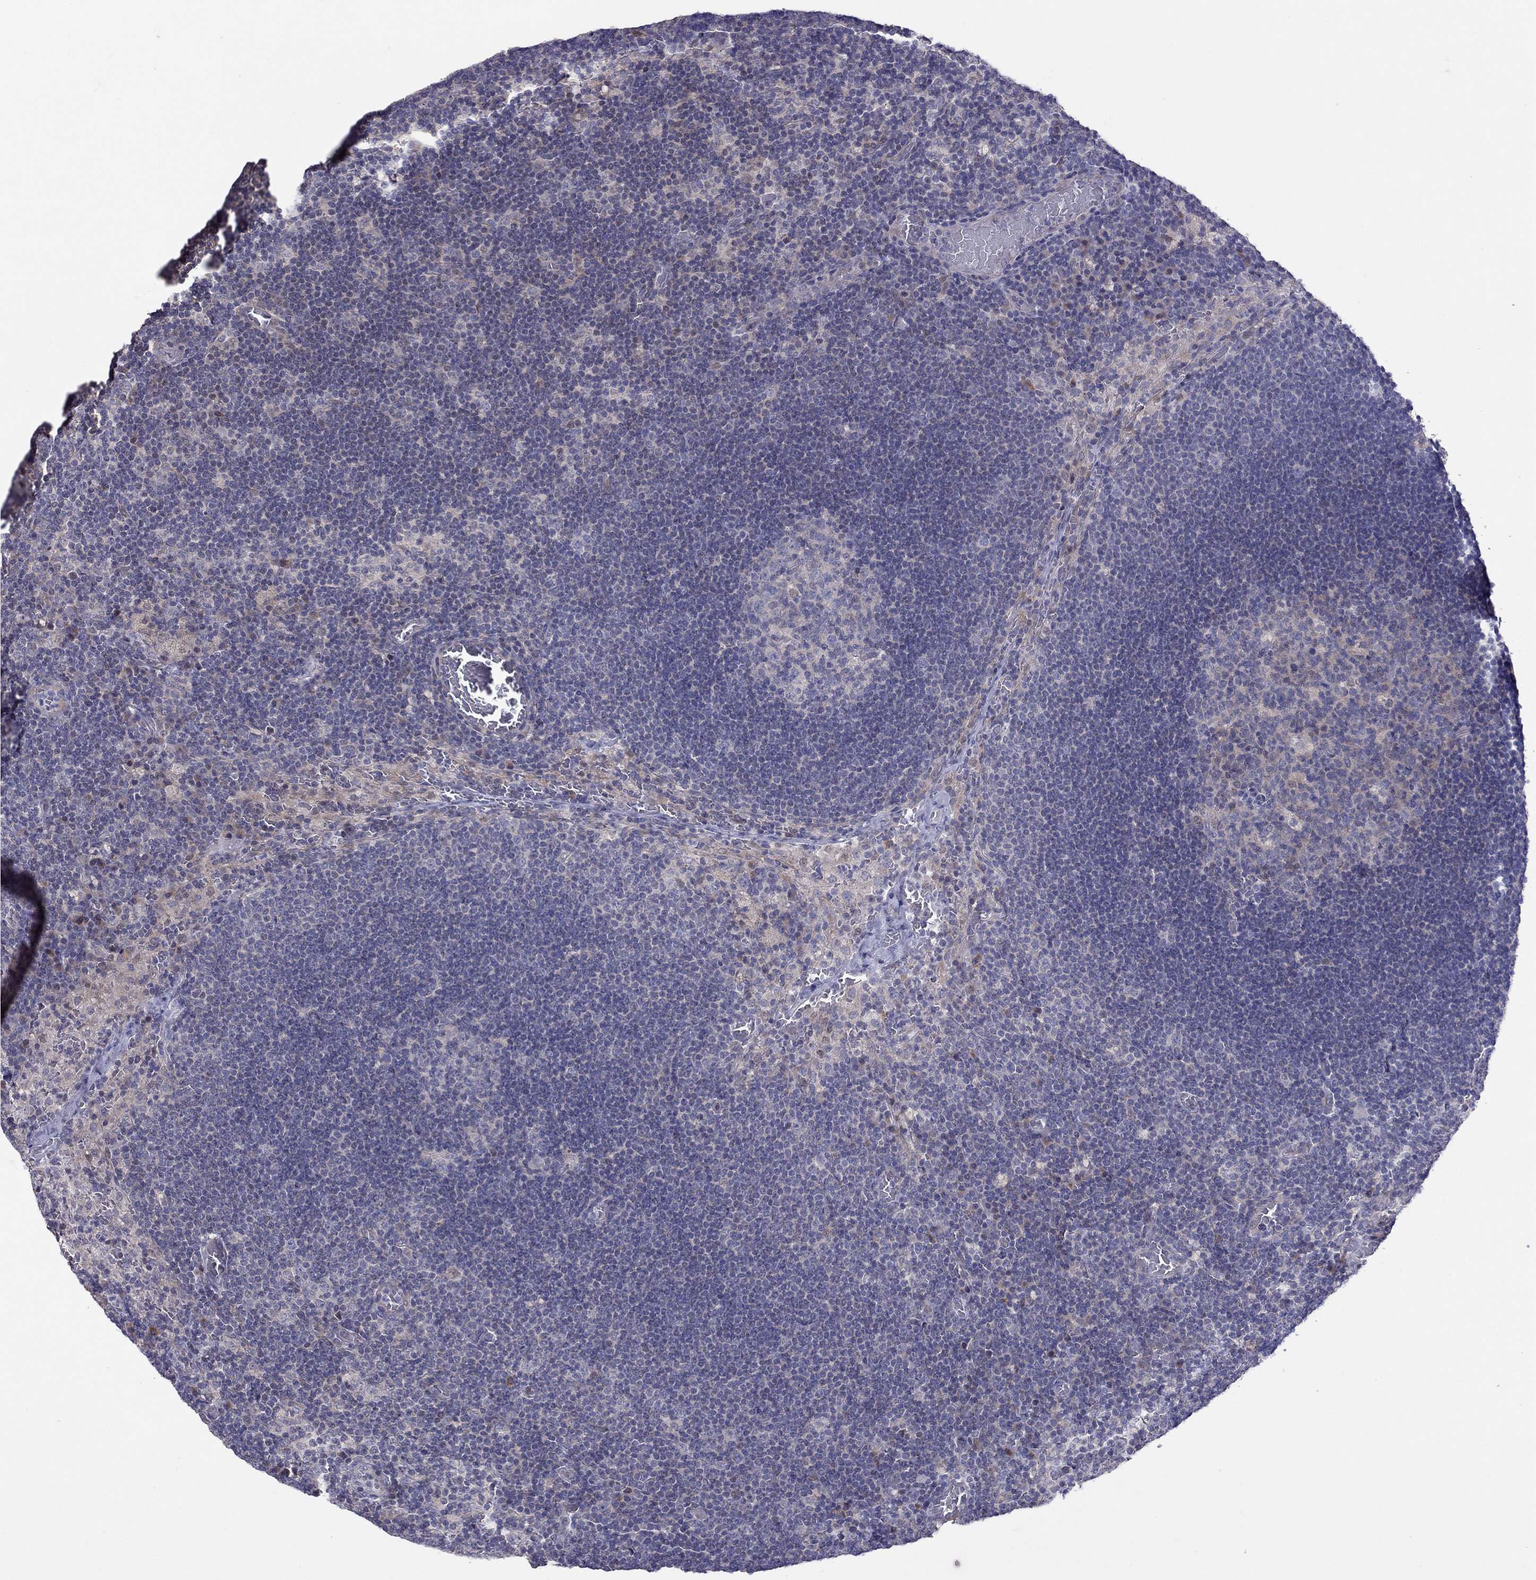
{"staining": {"intensity": "negative", "quantity": "none", "location": "none"}, "tissue": "lymph node", "cell_type": "Germinal center cells", "image_type": "normal", "snomed": [{"axis": "morphology", "description": "Normal tissue, NOS"}, {"axis": "topography", "description": "Lymph node"}], "caption": "Photomicrograph shows no significant protein expression in germinal center cells of normal lymph node. Nuclei are stained in blue.", "gene": "SYTL2", "patient": {"sex": "male", "age": 63}}